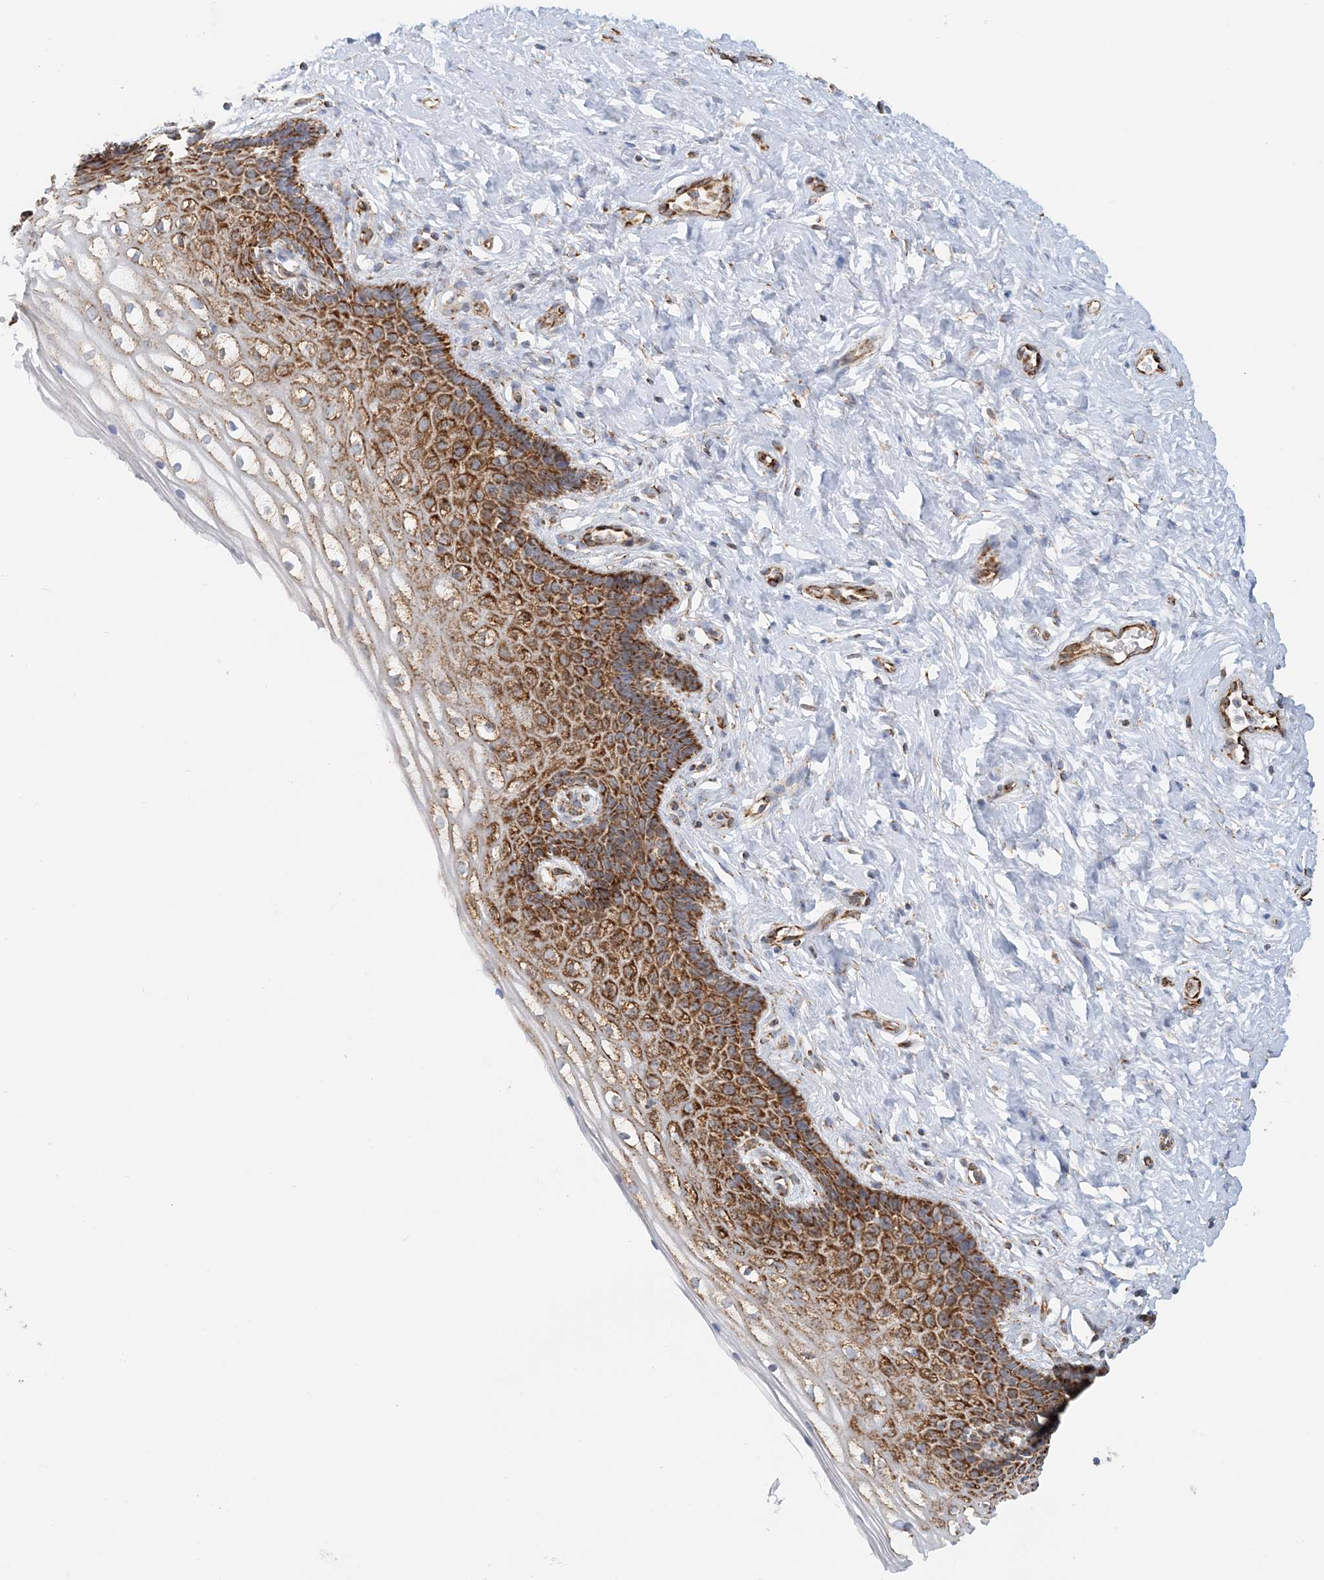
{"staining": {"intensity": "moderate", "quantity": ">75%", "location": "cytoplasmic/membranous"}, "tissue": "cervix", "cell_type": "Glandular cells", "image_type": "normal", "snomed": [{"axis": "morphology", "description": "Normal tissue, NOS"}, {"axis": "topography", "description": "Cervix"}], "caption": "Cervix stained with immunohistochemistry demonstrates moderate cytoplasmic/membranous staining in about >75% of glandular cells.", "gene": "COA3", "patient": {"sex": "female", "age": 33}}